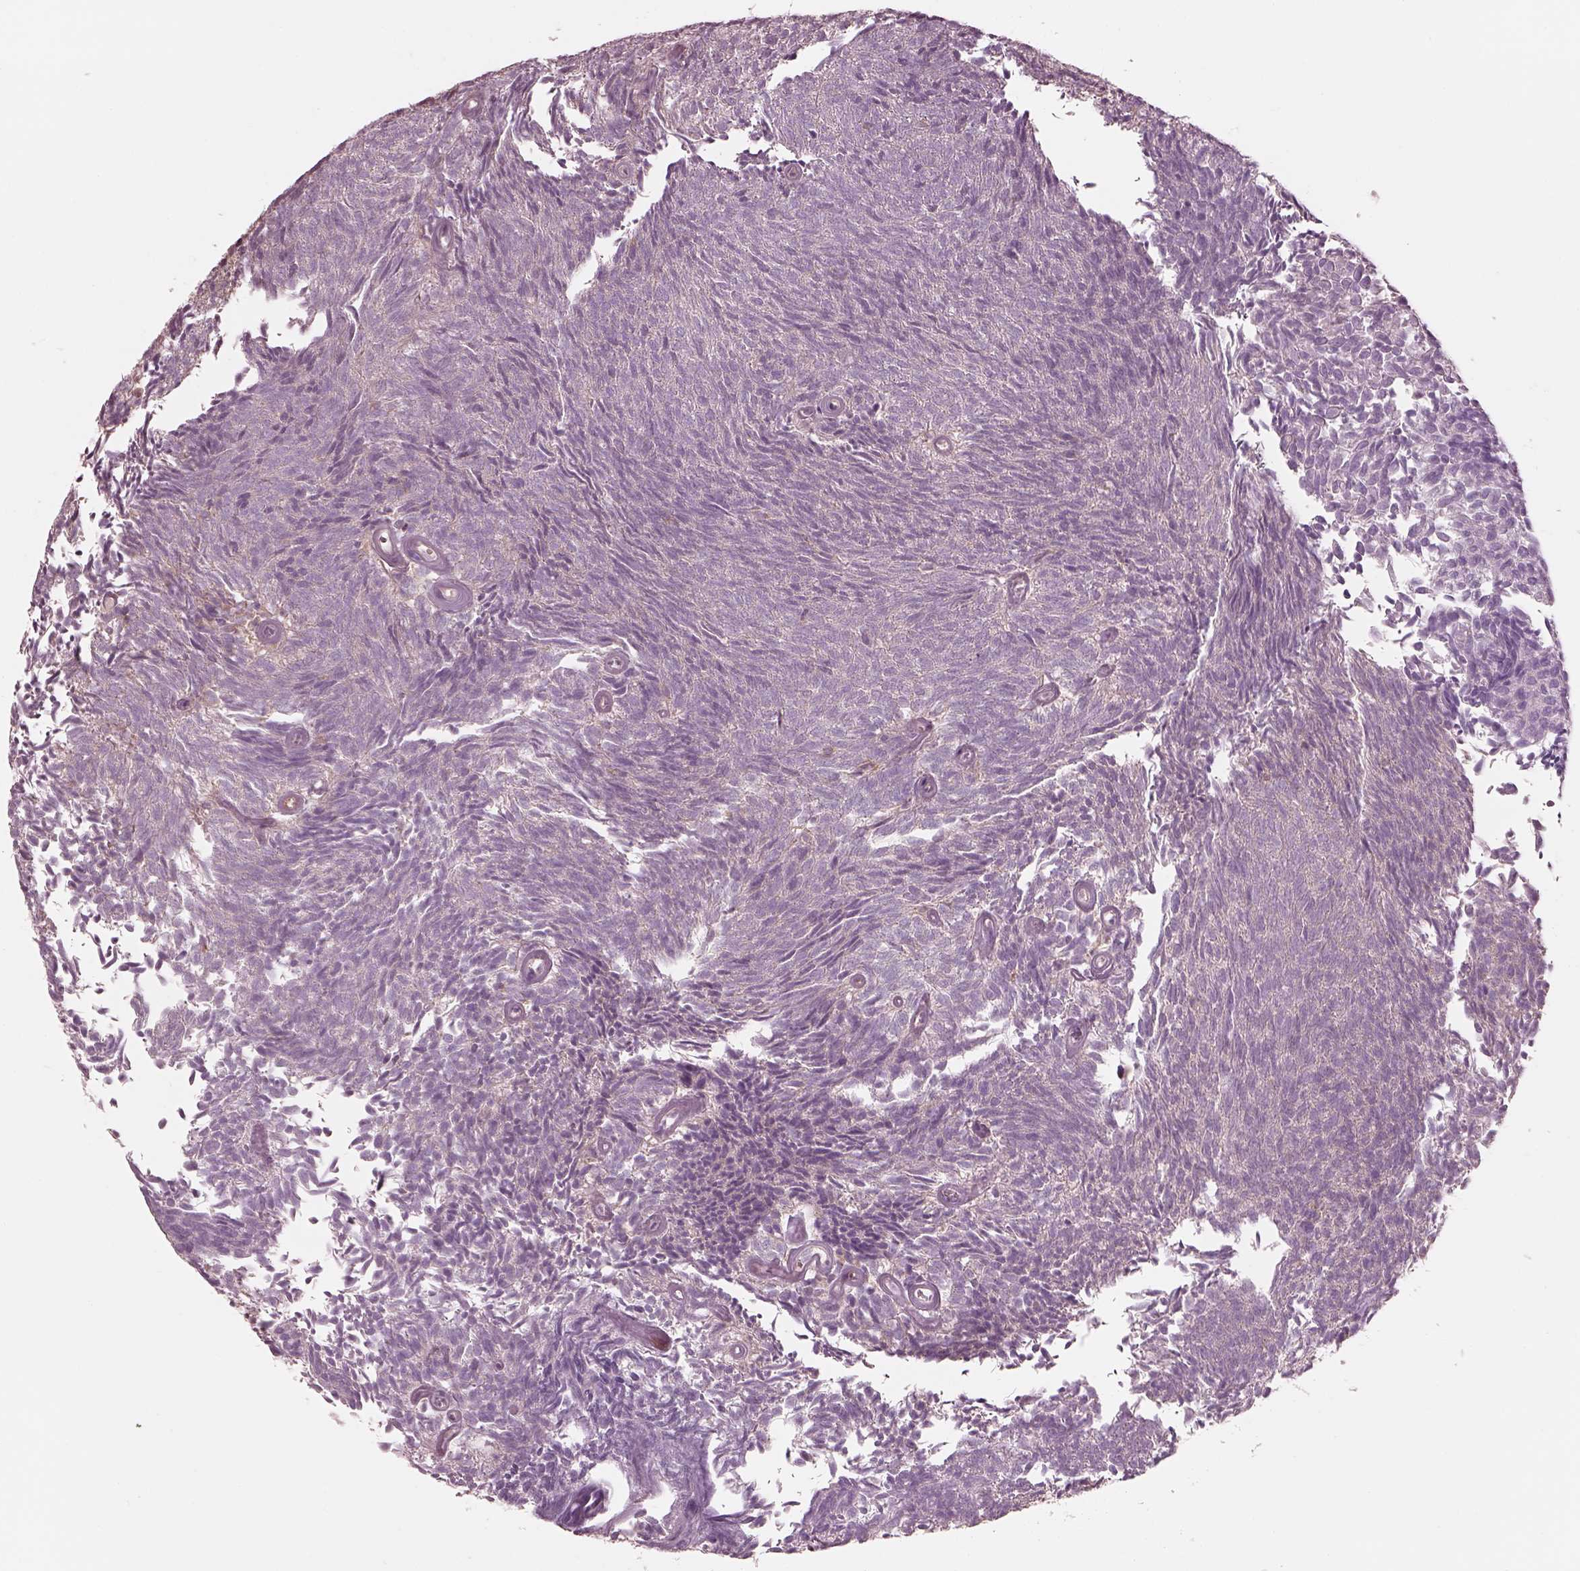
{"staining": {"intensity": "negative", "quantity": "none", "location": "none"}, "tissue": "urothelial cancer", "cell_type": "Tumor cells", "image_type": "cancer", "snomed": [{"axis": "morphology", "description": "Urothelial carcinoma, Low grade"}, {"axis": "topography", "description": "Urinary bladder"}], "caption": "Tumor cells show no significant protein positivity in urothelial cancer.", "gene": "STK33", "patient": {"sex": "male", "age": 77}}